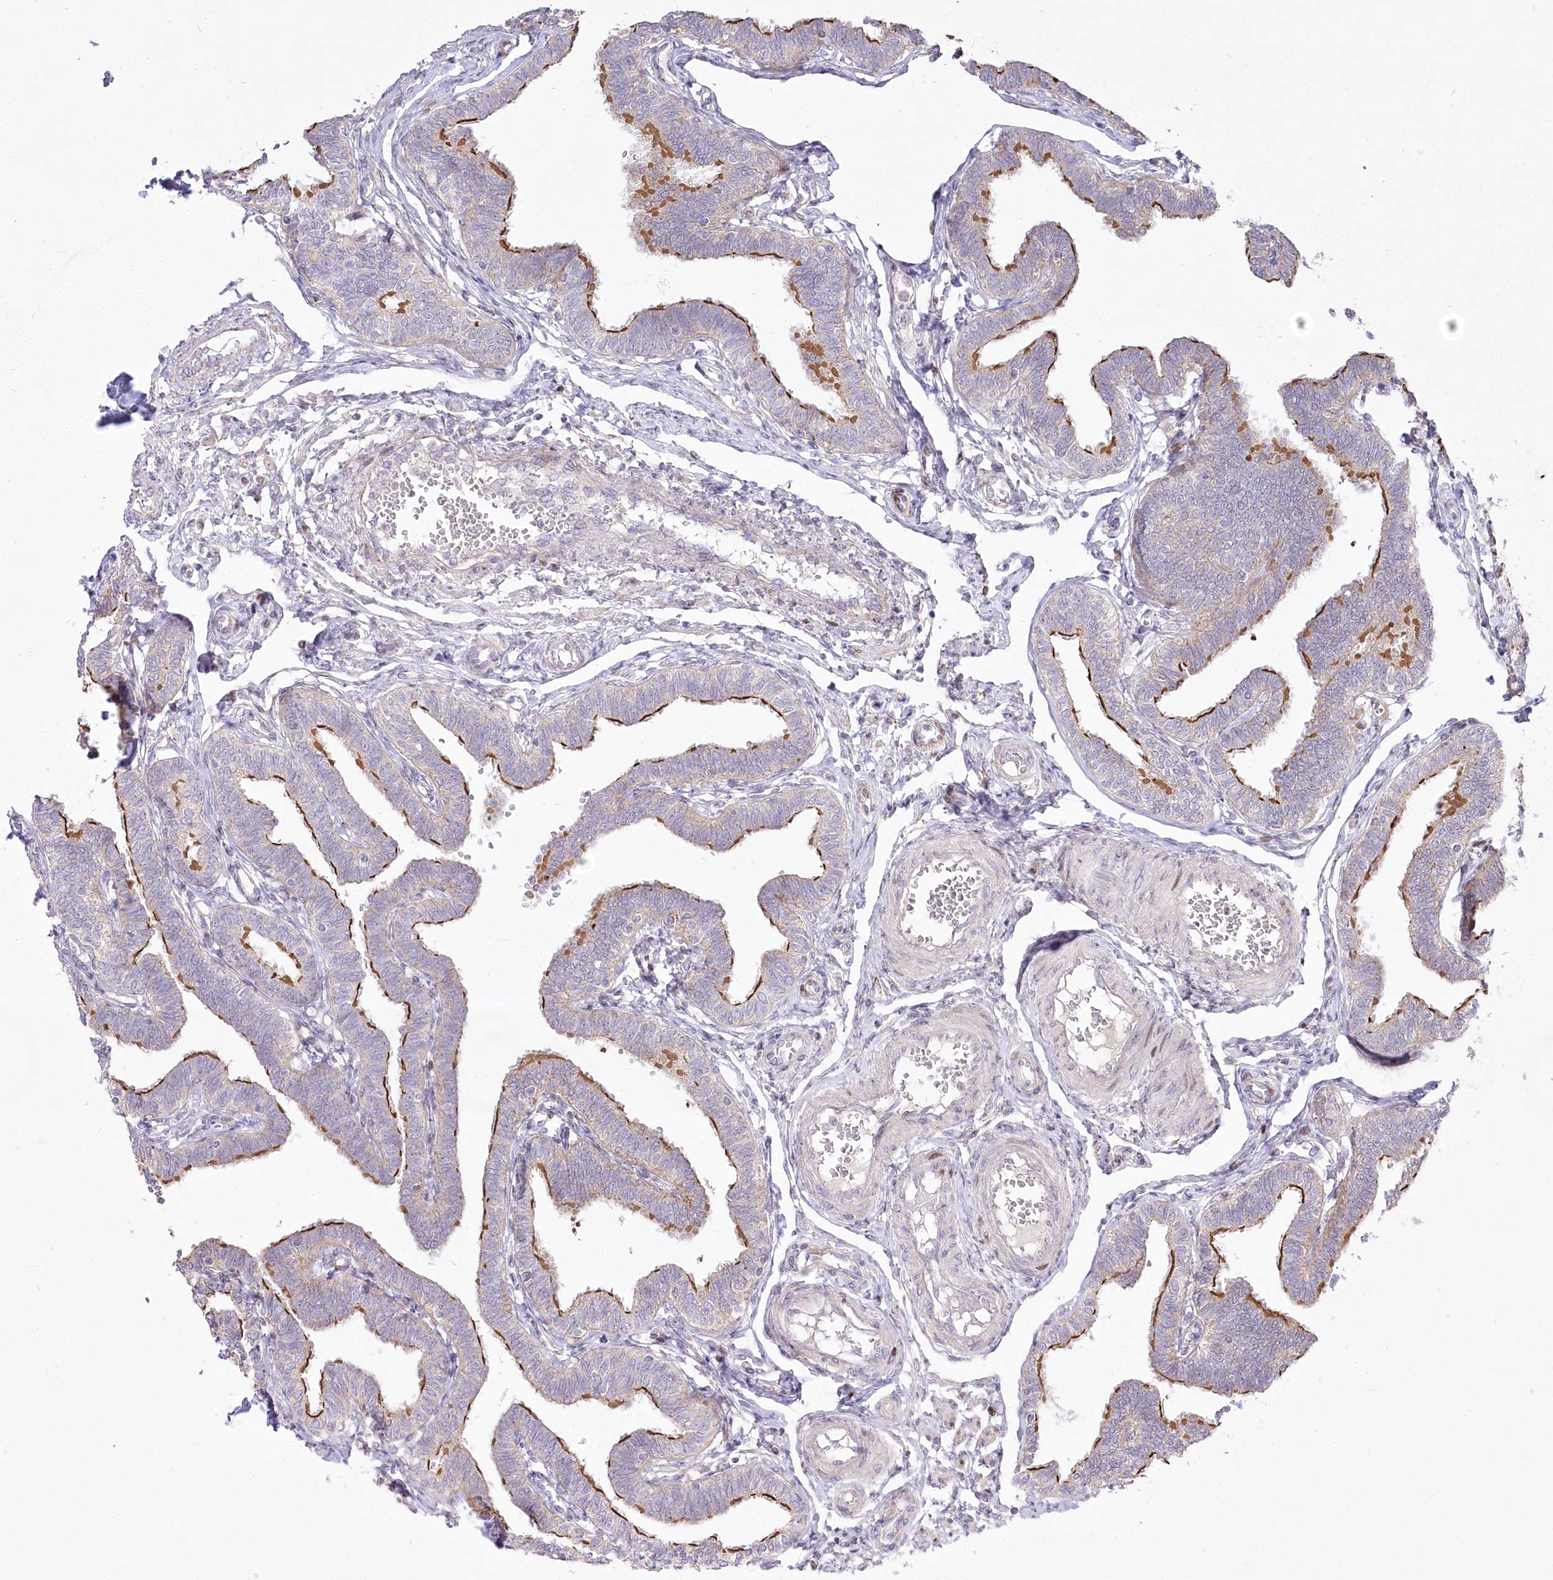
{"staining": {"intensity": "strong", "quantity": "25%-75%", "location": "cytoplasmic/membranous"}, "tissue": "fallopian tube", "cell_type": "Glandular cells", "image_type": "normal", "snomed": [{"axis": "morphology", "description": "Normal tissue, NOS"}, {"axis": "topography", "description": "Fallopian tube"}, {"axis": "topography", "description": "Ovary"}], "caption": "High-power microscopy captured an IHC histopathology image of unremarkable fallopian tube, revealing strong cytoplasmic/membranous positivity in about 25%-75% of glandular cells.", "gene": "CEP164", "patient": {"sex": "female", "age": 23}}